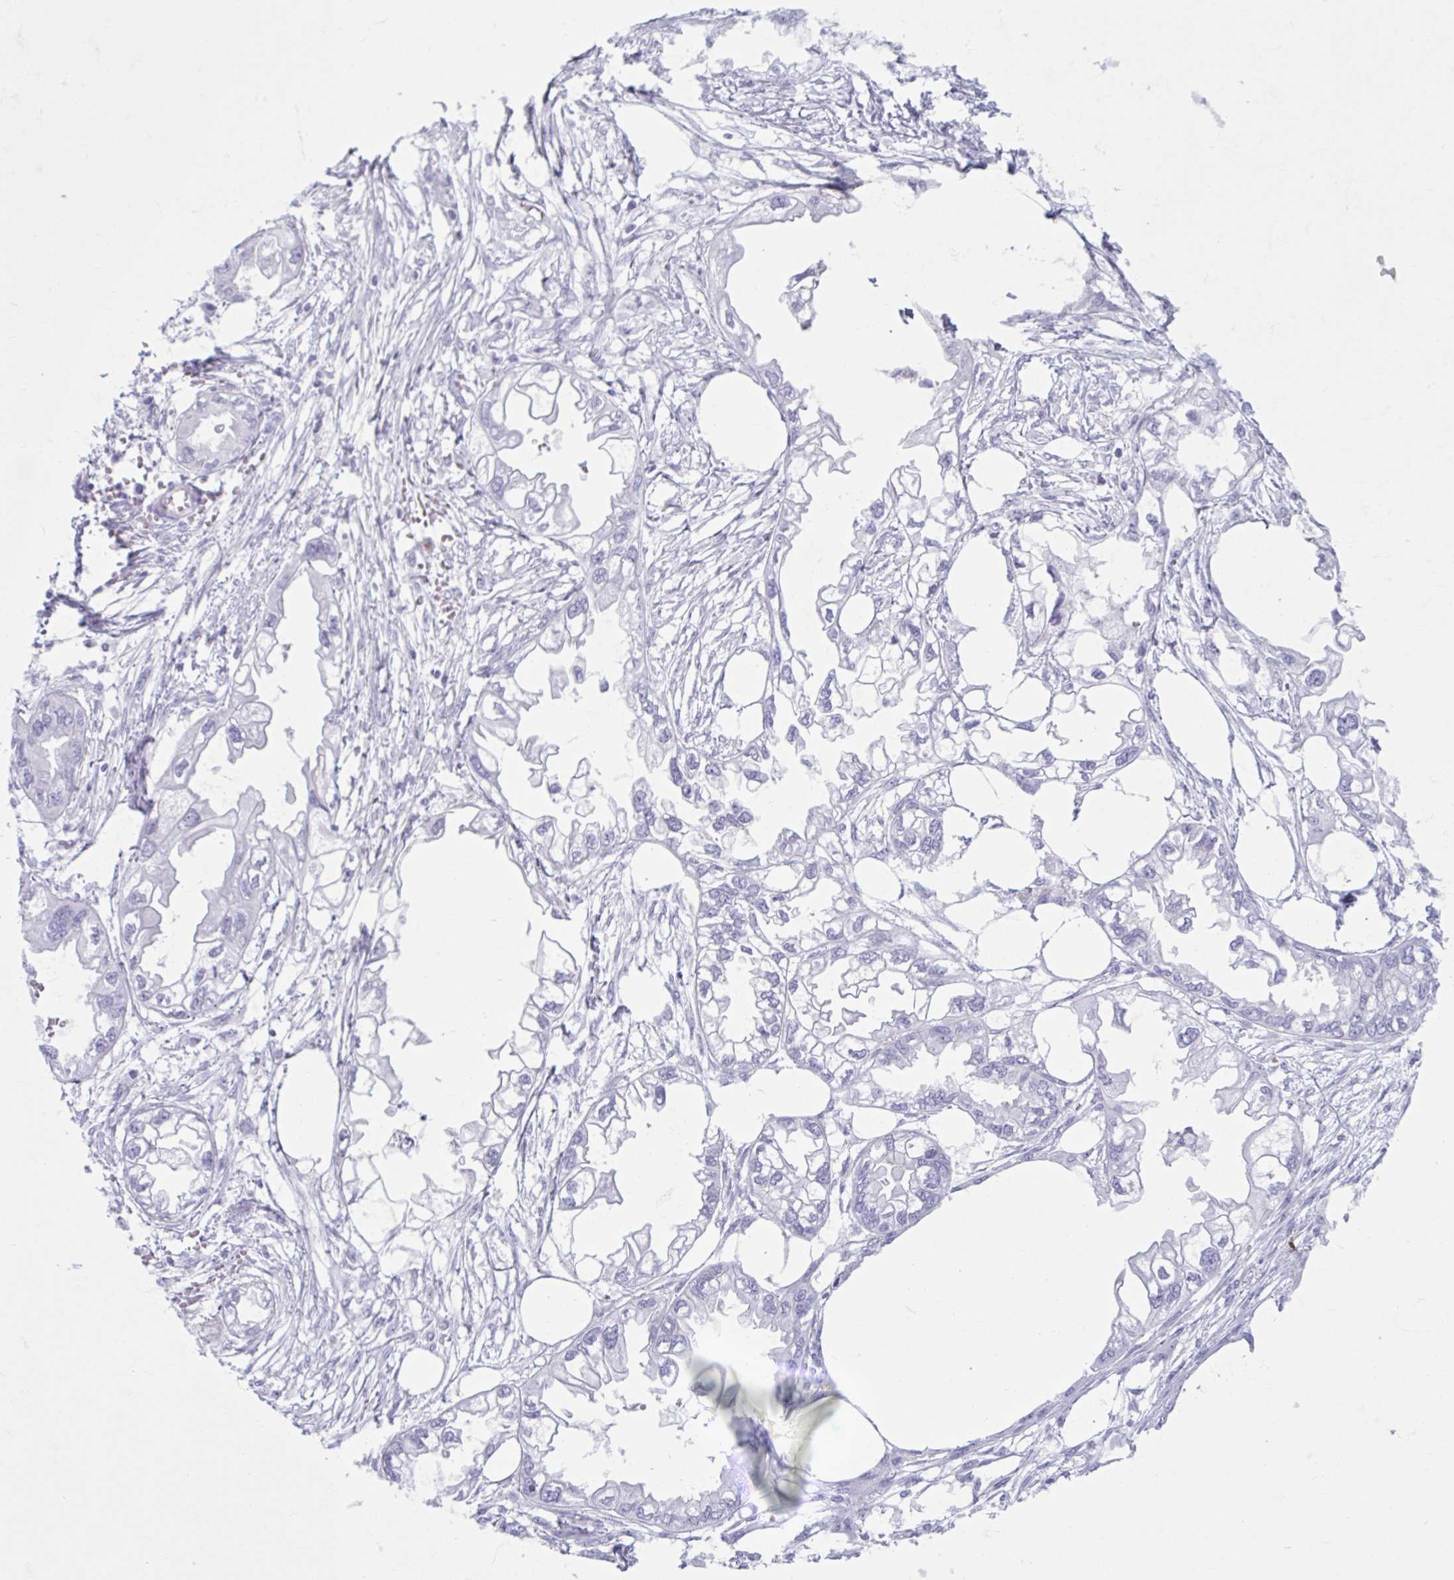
{"staining": {"intensity": "negative", "quantity": "none", "location": "none"}, "tissue": "endometrial cancer", "cell_type": "Tumor cells", "image_type": "cancer", "snomed": [{"axis": "morphology", "description": "Adenocarcinoma, NOS"}, {"axis": "morphology", "description": "Adenocarcinoma, metastatic, NOS"}, {"axis": "topography", "description": "Adipose tissue"}, {"axis": "topography", "description": "Endometrium"}], "caption": "The immunohistochemistry (IHC) image has no significant expression in tumor cells of endometrial cancer (metastatic adenocarcinoma) tissue.", "gene": "TCEAL3", "patient": {"sex": "female", "age": 67}}